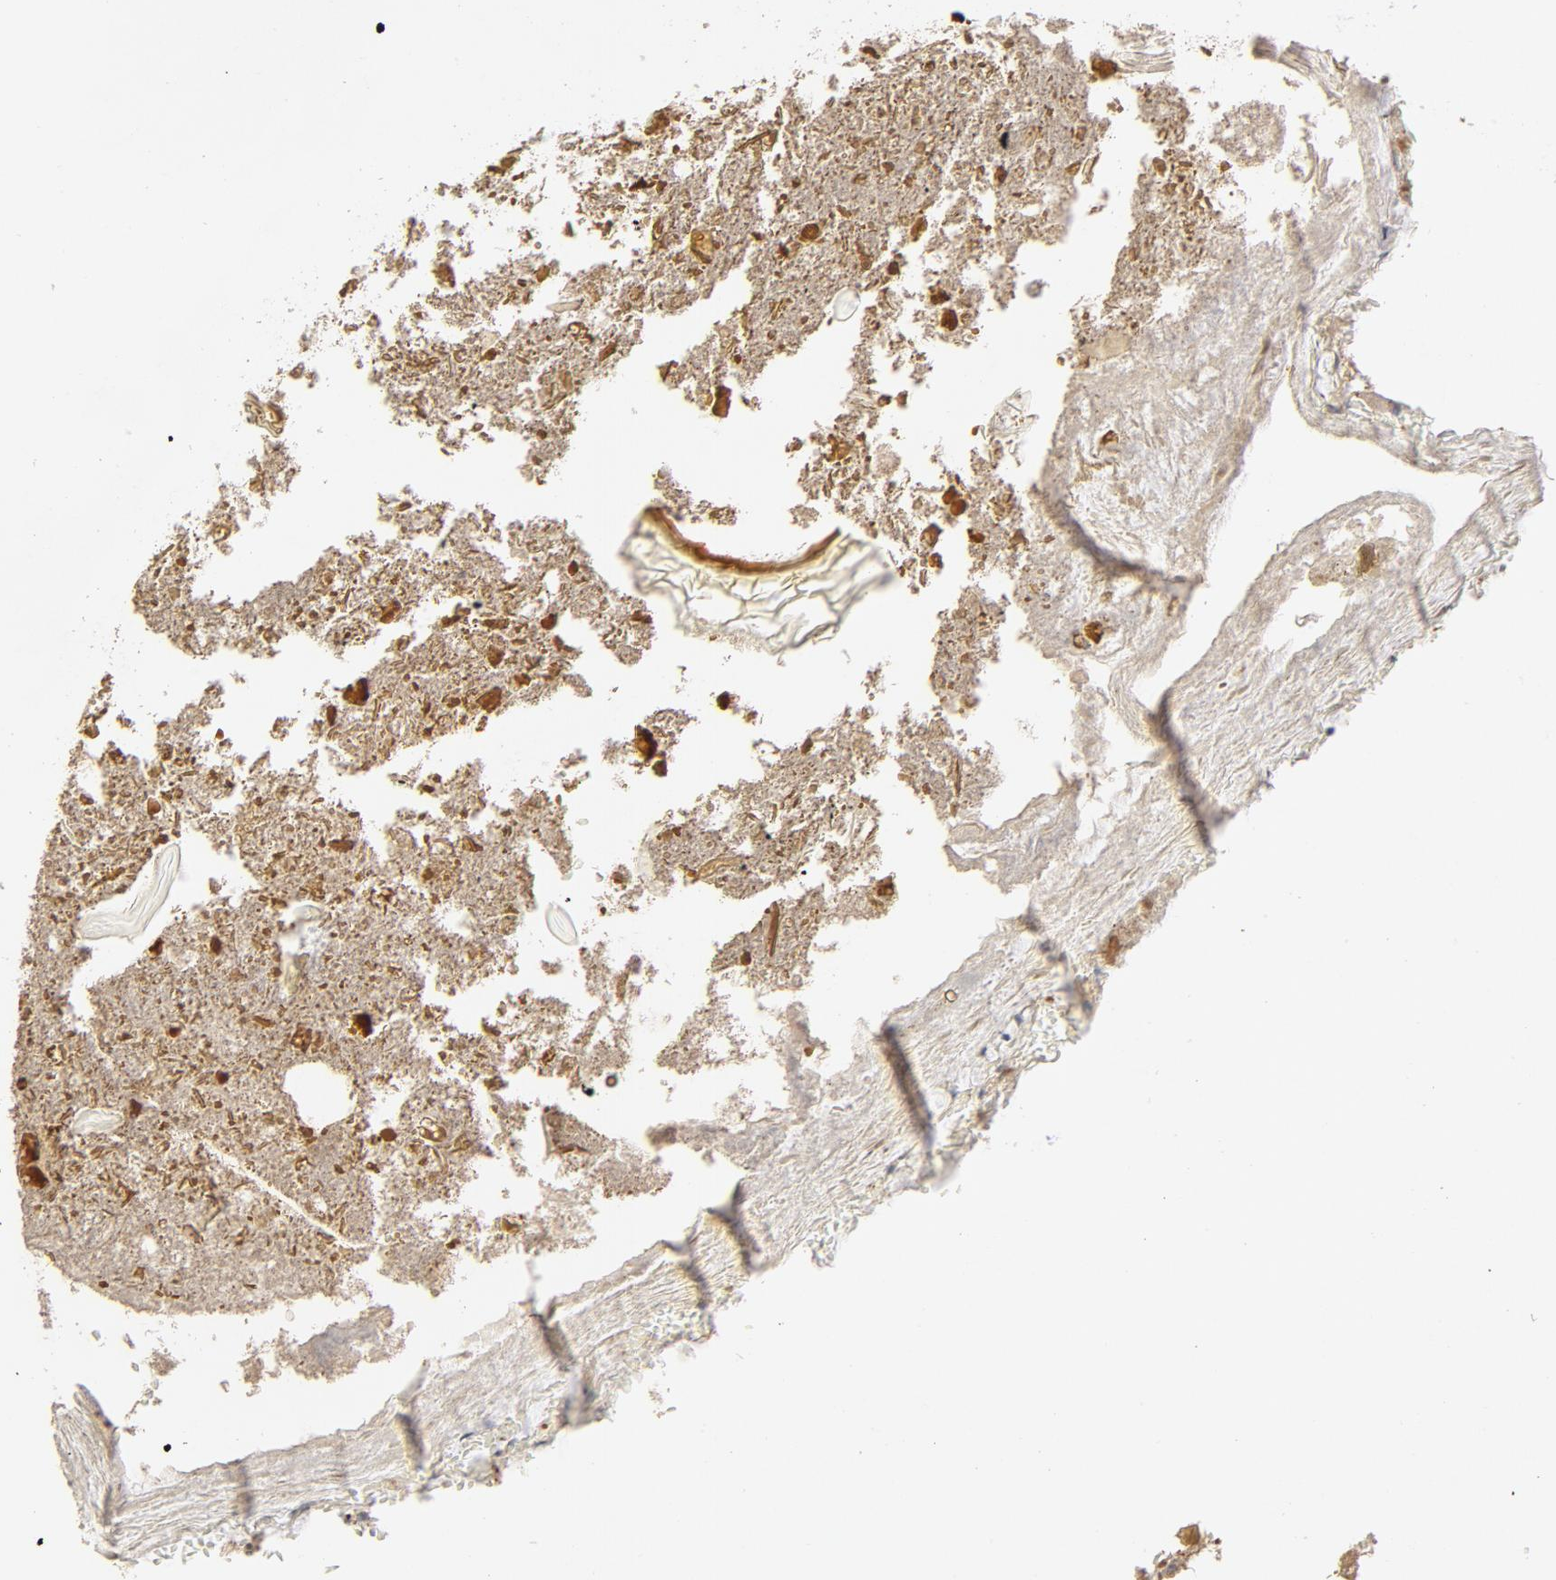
{"staining": {"intensity": "weak", "quantity": "25%-75%", "location": "cytoplasmic/membranous"}, "tissue": "appendix", "cell_type": "Glandular cells", "image_type": "normal", "snomed": [{"axis": "morphology", "description": "Normal tissue, NOS"}, {"axis": "topography", "description": "Appendix"}], "caption": "A brown stain labels weak cytoplasmic/membranous positivity of a protein in glandular cells of normal human appendix.", "gene": "RABEP1", "patient": {"sex": "female", "age": 10}}